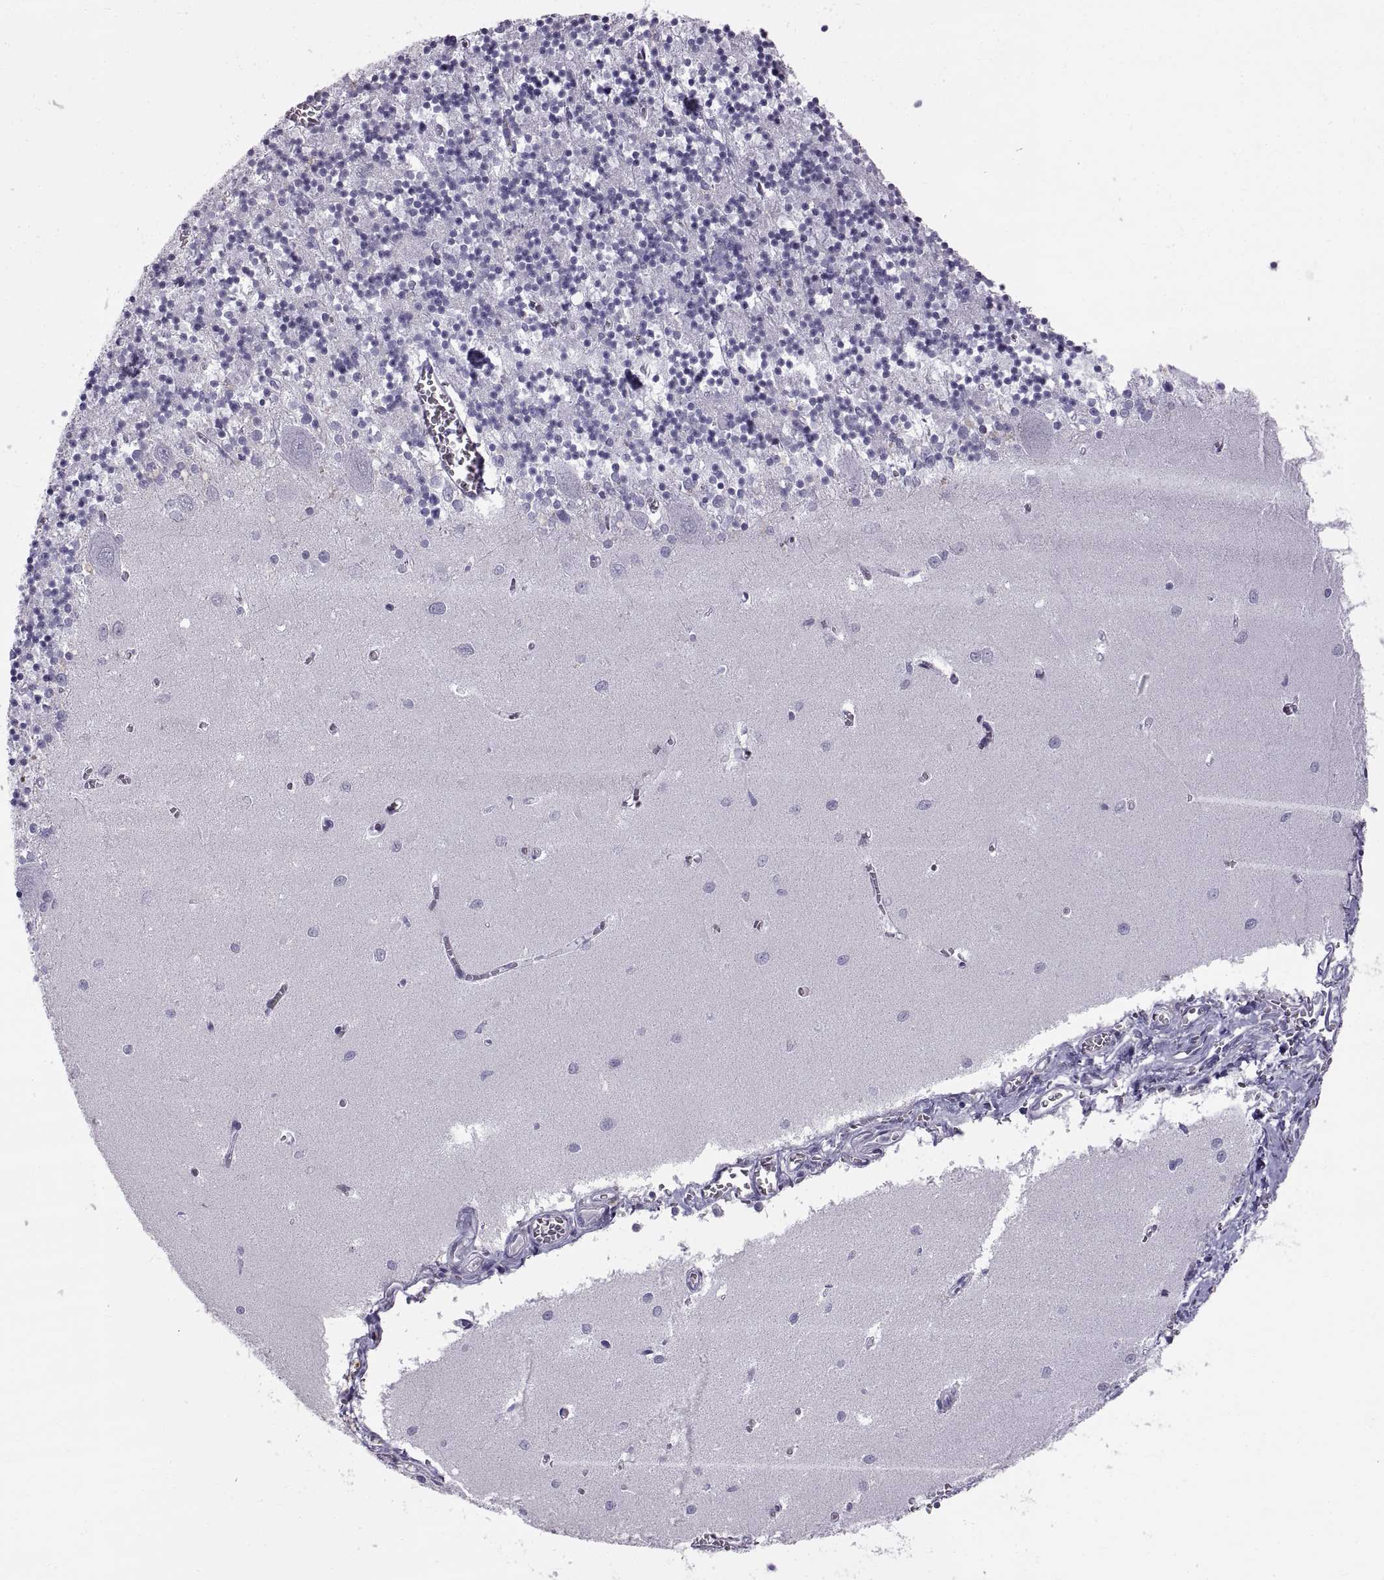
{"staining": {"intensity": "negative", "quantity": "none", "location": "none"}, "tissue": "cerebellum", "cell_type": "Cells in granular layer", "image_type": "normal", "snomed": [{"axis": "morphology", "description": "Normal tissue, NOS"}, {"axis": "topography", "description": "Cerebellum"}], "caption": "DAB immunohistochemical staining of benign cerebellum demonstrates no significant positivity in cells in granular layer. Nuclei are stained in blue.", "gene": "WFDC8", "patient": {"sex": "female", "age": 64}}